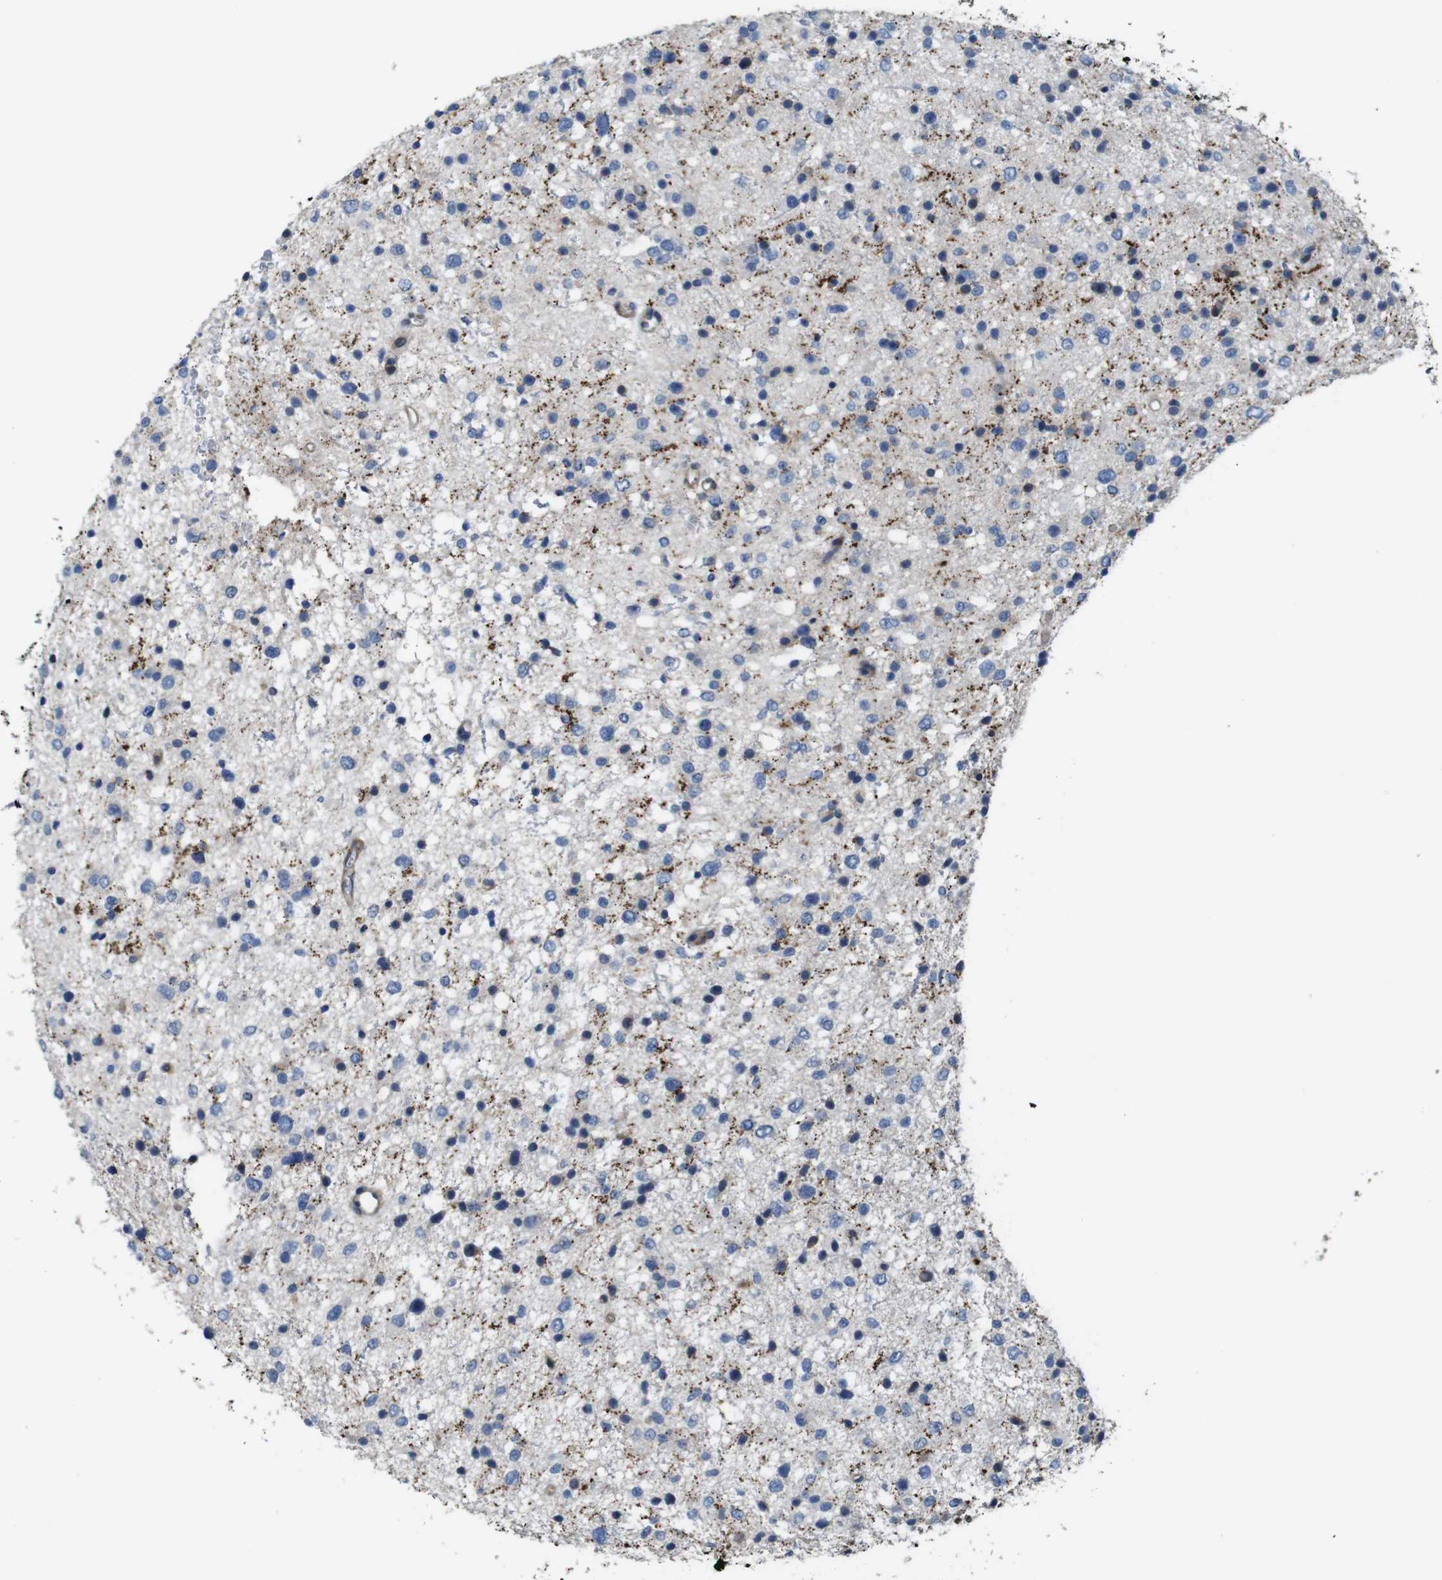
{"staining": {"intensity": "moderate", "quantity": "<25%", "location": "cytoplasmic/membranous"}, "tissue": "glioma", "cell_type": "Tumor cells", "image_type": "cancer", "snomed": [{"axis": "morphology", "description": "Glioma, malignant, Low grade"}, {"axis": "topography", "description": "Brain"}], "caption": "This image exhibits glioma stained with immunohistochemistry (IHC) to label a protein in brown. The cytoplasmic/membranous of tumor cells show moderate positivity for the protein. Nuclei are counter-stained blue.", "gene": "PCOLCE2", "patient": {"sex": "female", "age": 37}}